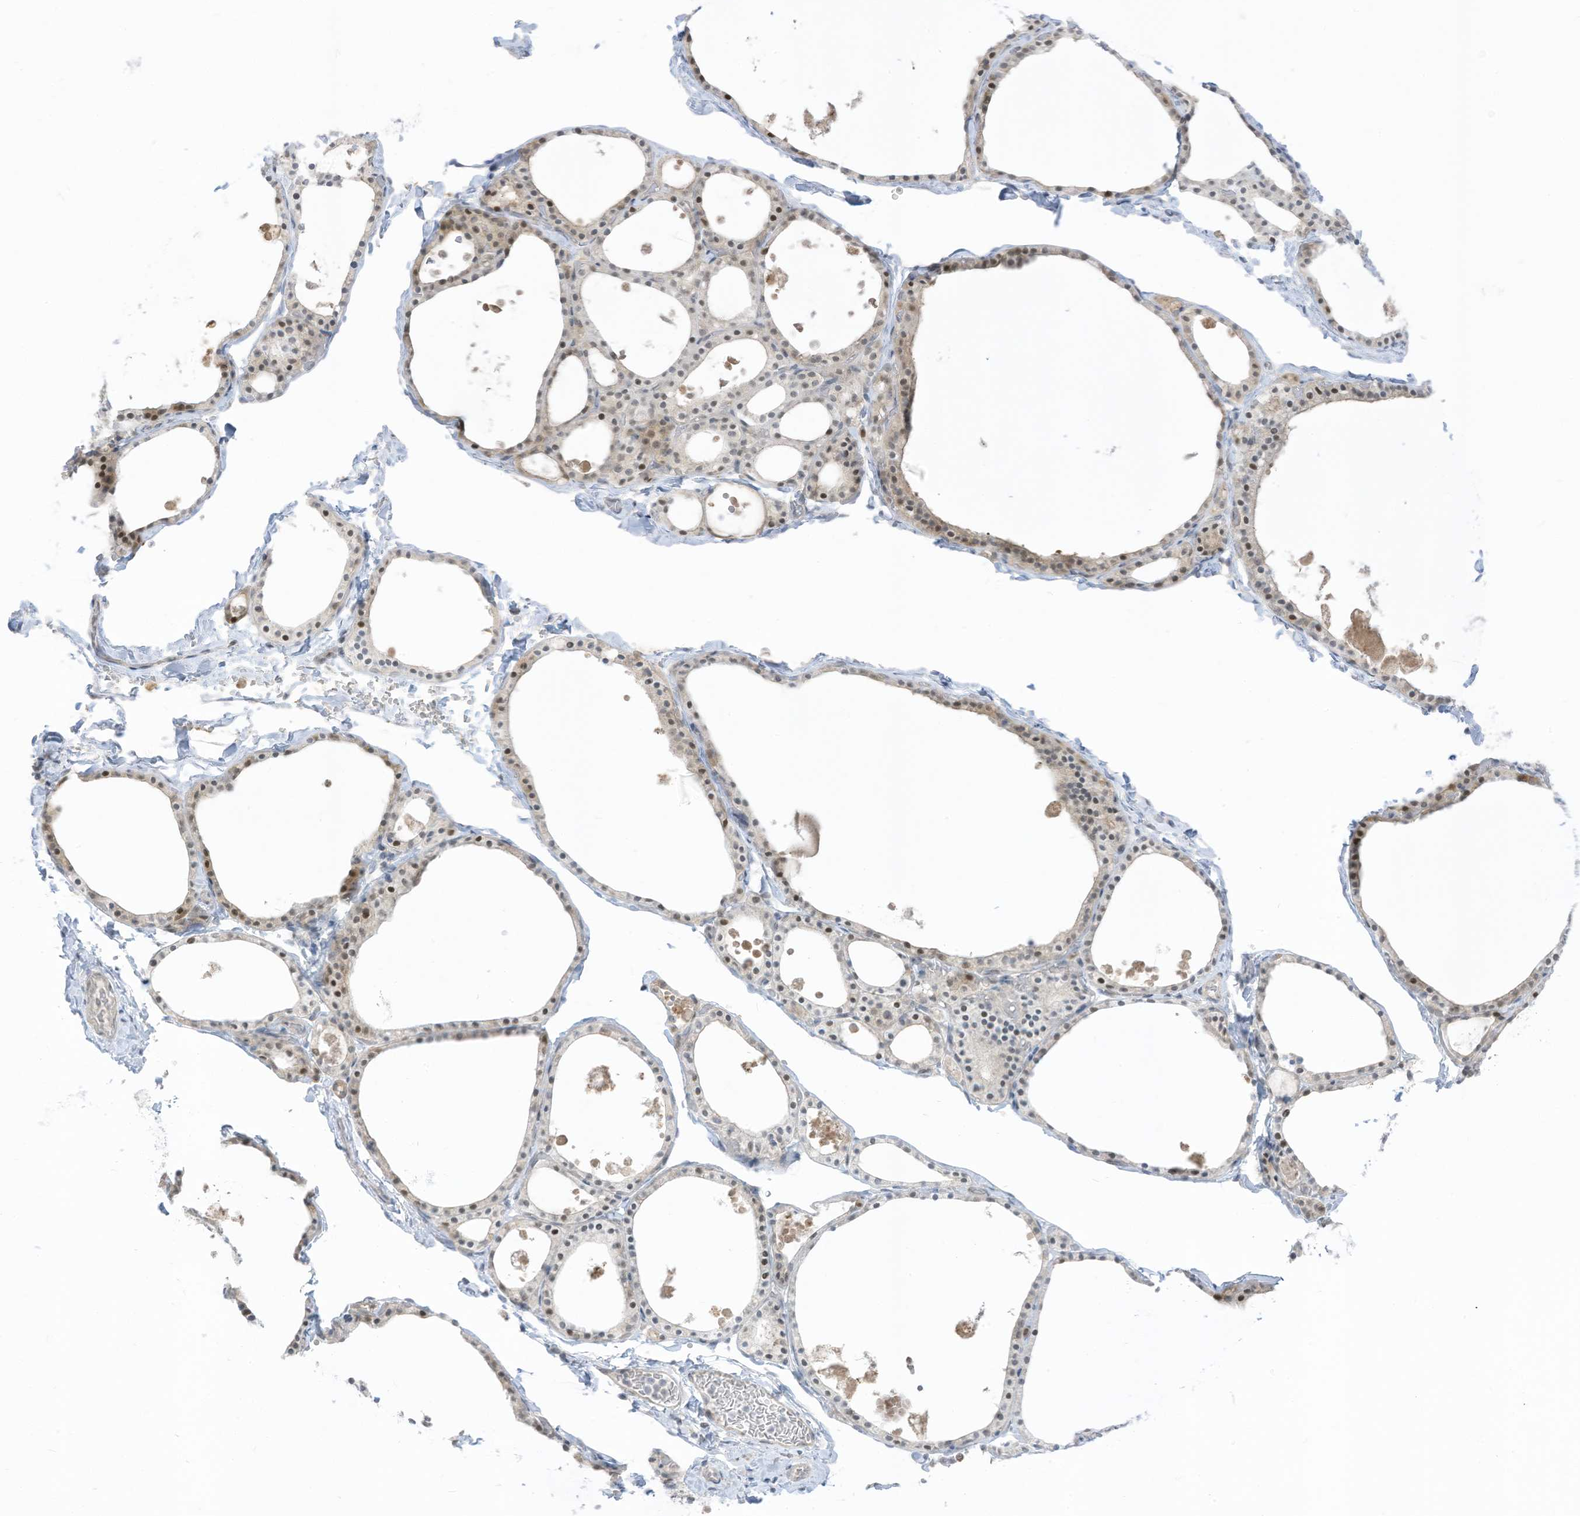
{"staining": {"intensity": "moderate", "quantity": ">75%", "location": "cytoplasmic/membranous,nuclear"}, "tissue": "thyroid gland", "cell_type": "Glandular cells", "image_type": "normal", "snomed": [{"axis": "morphology", "description": "Normal tissue, NOS"}, {"axis": "topography", "description": "Thyroid gland"}], "caption": "Immunohistochemical staining of benign human thyroid gland reveals >75% levels of moderate cytoplasmic/membranous,nuclear protein expression in about >75% of glandular cells. (DAB (3,3'-diaminobenzidine) = brown stain, brightfield microscopy at high magnification).", "gene": "ASPRV1", "patient": {"sex": "male", "age": 56}}